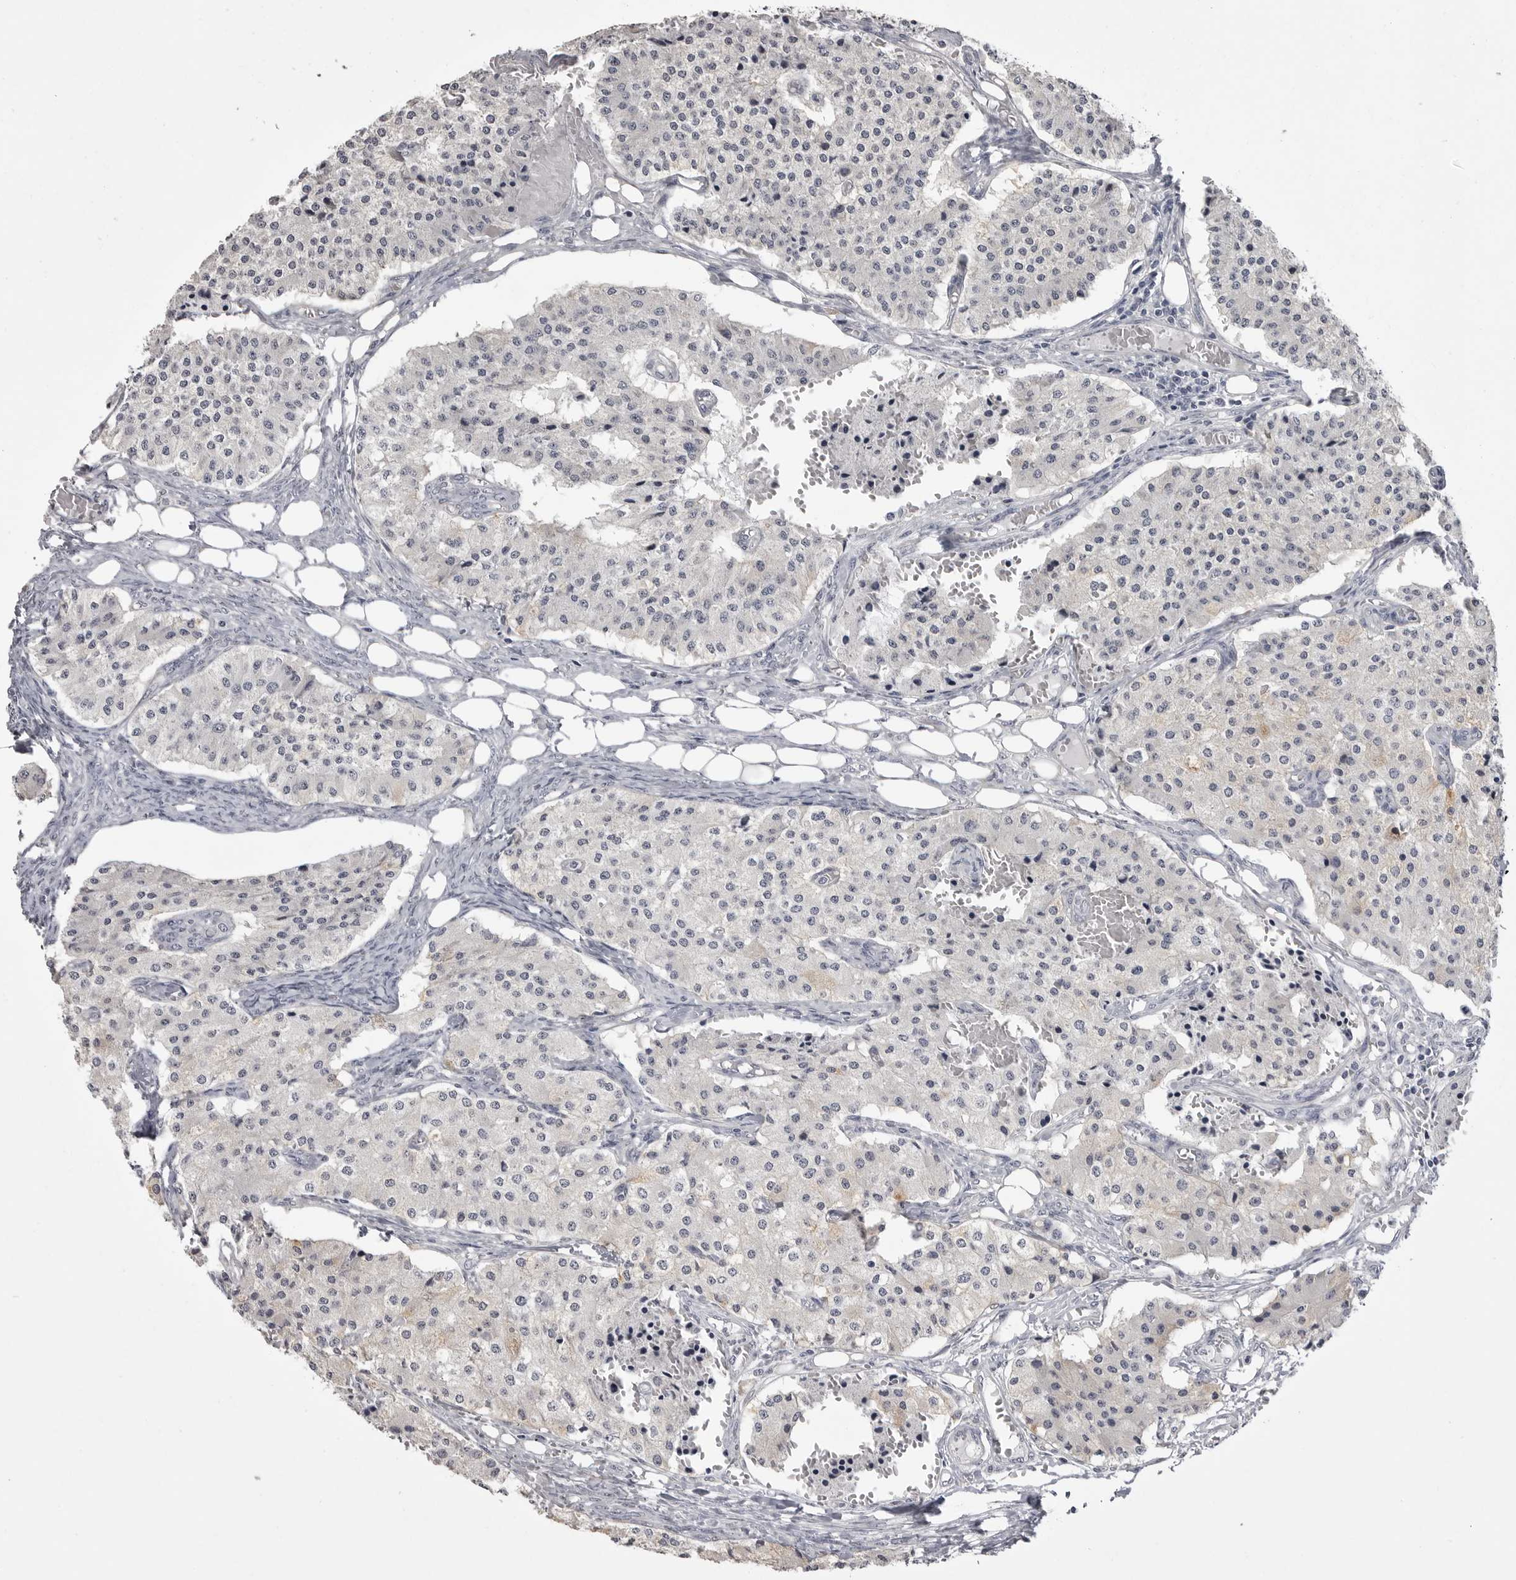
{"staining": {"intensity": "negative", "quantity": "none", "location": "none"}, "tissue": "carcinoid", "cell_type": "Tumor cells", "image_type": "cancer", "snomed": [{"axis": "morphology", "description": "Carcinoid, malignant, NOS"}, {"axis": "topography", "description": "Colon"}], "caption": "An image of malignant carcinoid stained for a protein demonstrates no brown staining in tumor cells.", "gene": "GPN2", "patient": {"sex": "female", "age": 52}}